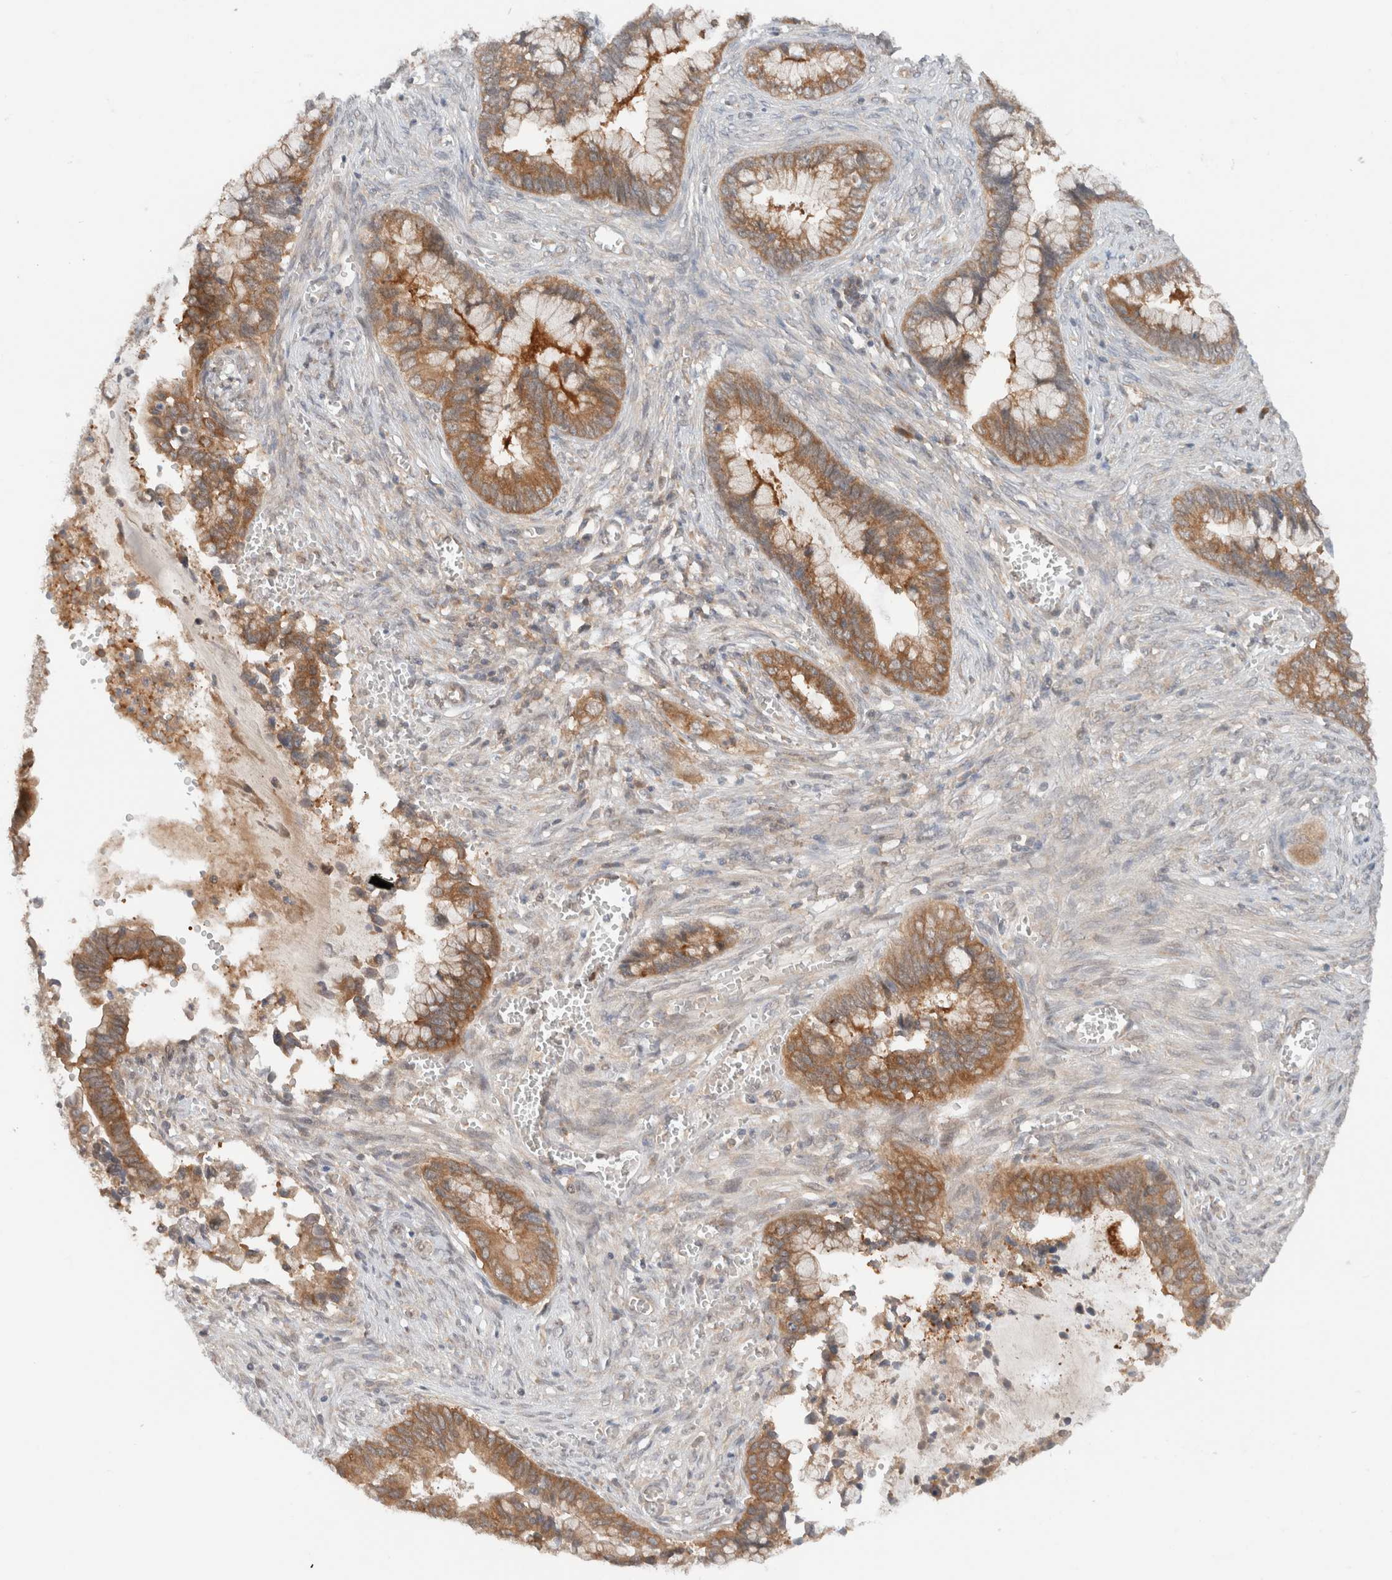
{"staining": {"intensity": "moderate", "quantity": ">75%", "location": "cytoplasmic/membranous"}, "tissue": "cervical cancer", "cell_type": "Tumor cells", "image_type": "cancer", "snomed": [{"axis": "morphology", "description": "Adenocarcinoma, NOS"}, {"axis": "topography", "description": "Cervix"}], "caption": "Tumor cells demonstrate moderate cytoplasmic/membranous staining in about >75% of cells in cervical cancer (adenocarcinoma).", "gene": "ARFGEF2", "patient": {"sex": "female", "age": 44}}